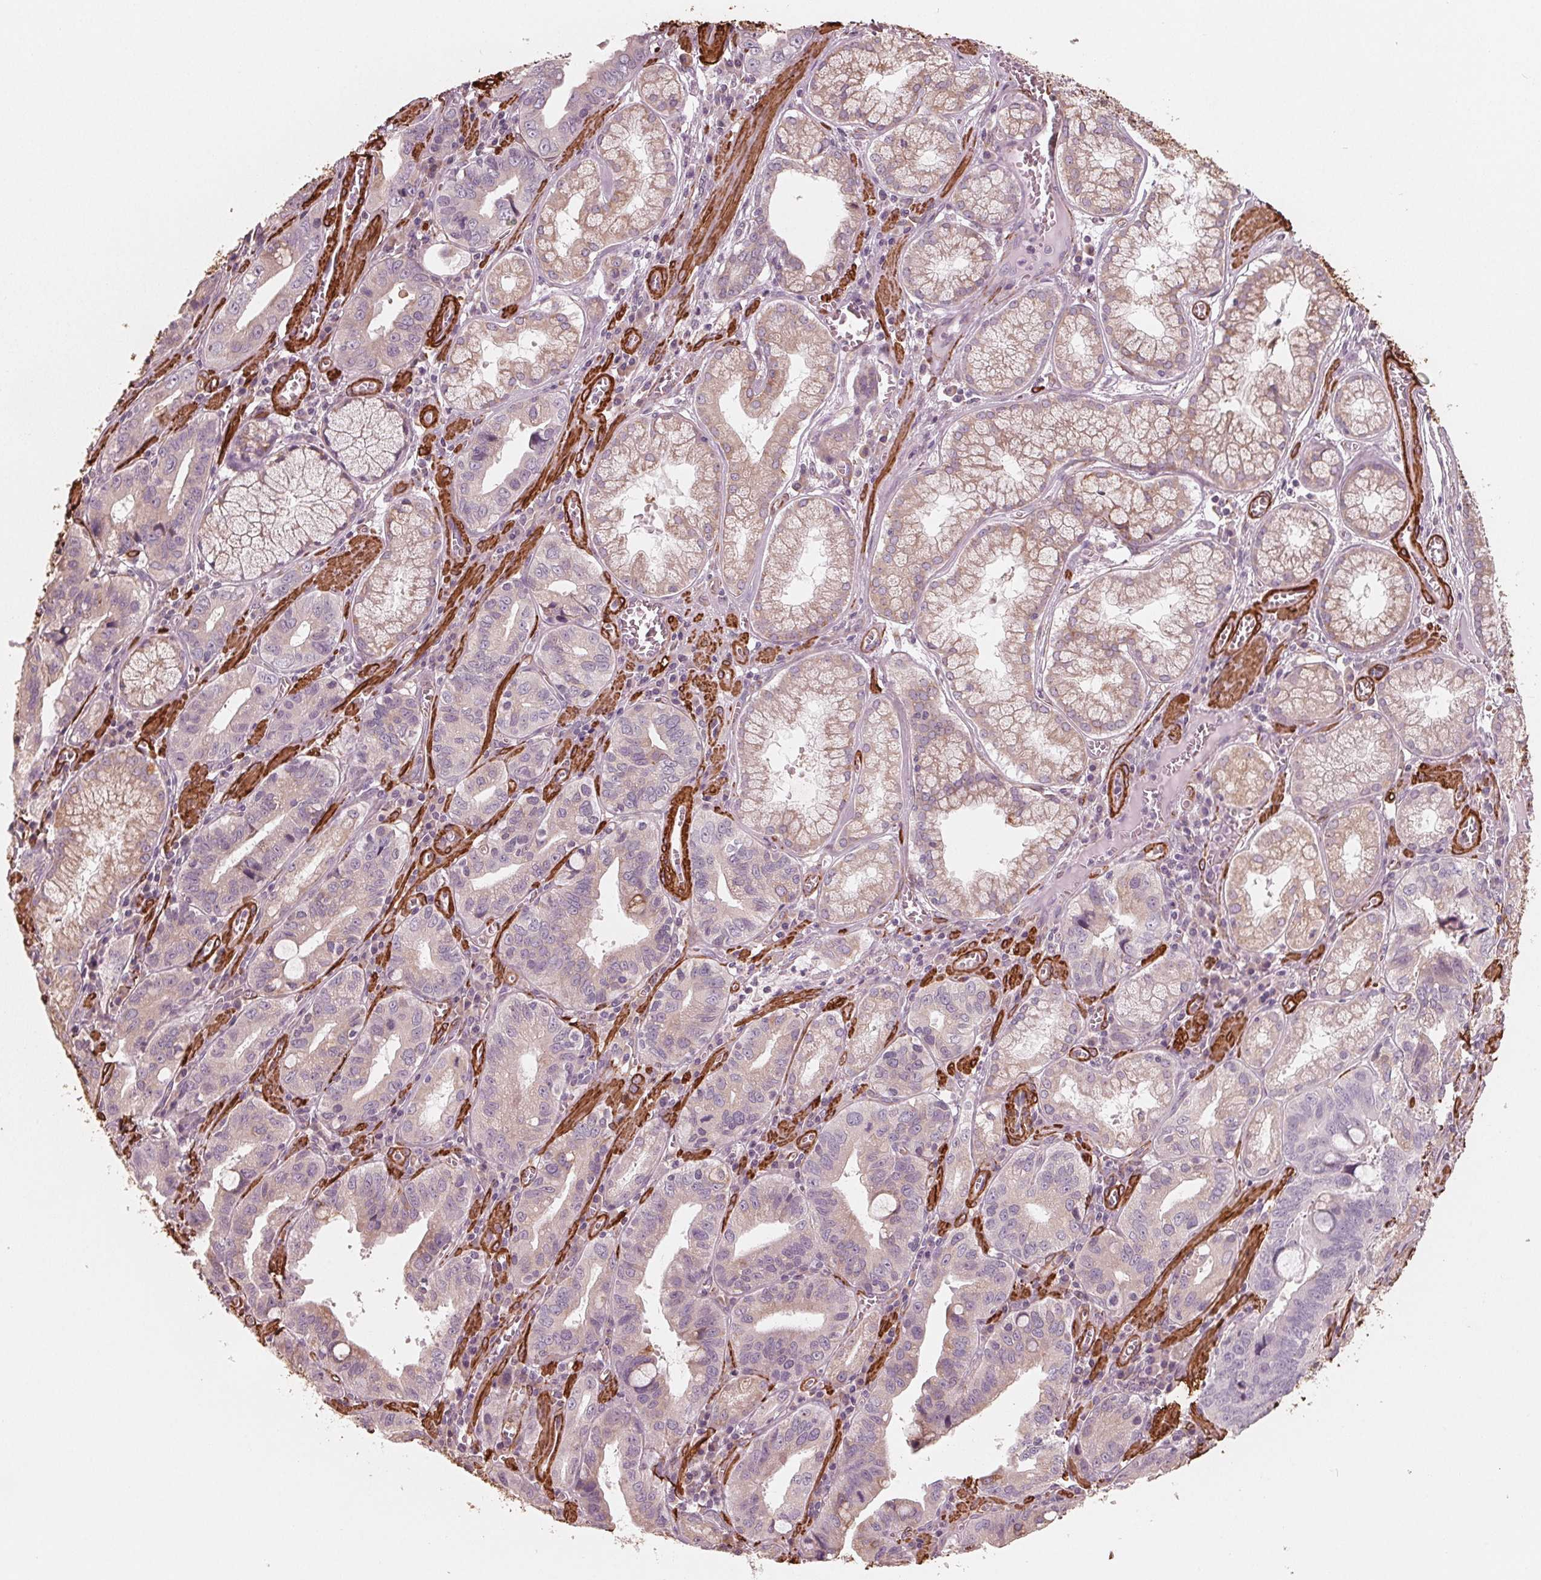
{"staining": {"intensity": "negative", "quantity": "none", "location": "none"}, "tissue": "stomach cancer", "cell_type": "Tumor cells", "image_type": "cancer", "snomed": [{"axis": "morphology", "description": "Adenocarcinoma, NOS"}, {"axis": "topography", "description": "Stomach, lower"}], "caption": "The histopathology image shows no significant expression in tumor cells of stomach cancer.", "gene": "MIER3", "patient": {"sex": "female", "age": 76}}